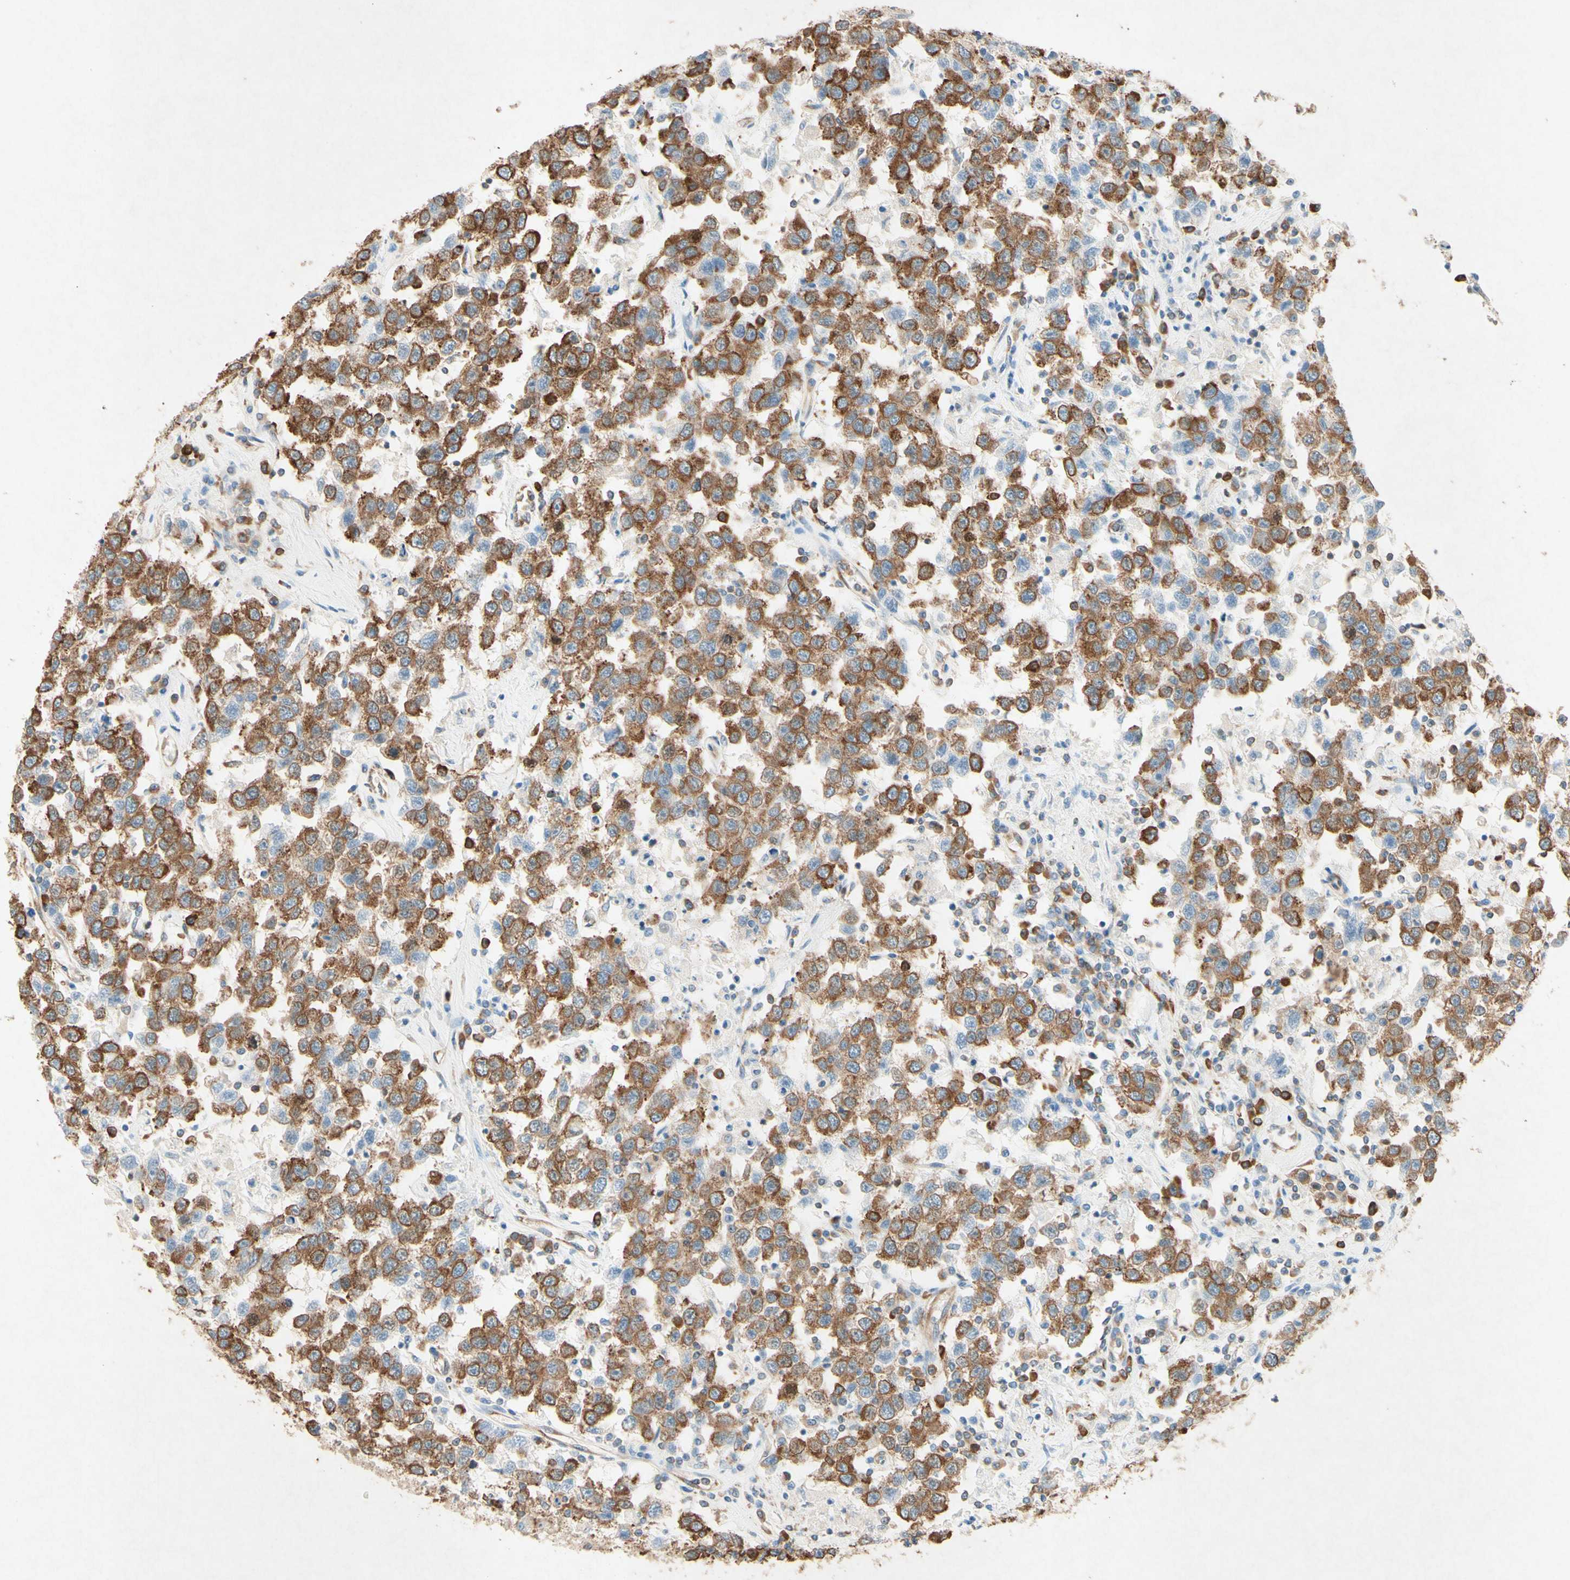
{"staining": {"intensity": "strong", "quantity": ">75%", "location": "cytoplasmic/membranous"}, "tissue": "testis cancer", "cell_type": "Tumor cells", "image_type": "cancer", "snomed": [{"axis": "morphology", "description": "Seminoma, NOS"}, {"axis": "topography", "description": "Testis"}], "caption": "Immunohistochemical staining of seminoma (testis) exhibits high levels of strong cytoplasmic/membranous protein positivity in about >75% of tumor cells.", "gene": "PABPC1", "patient": {"sex": "male", "age": 41}}